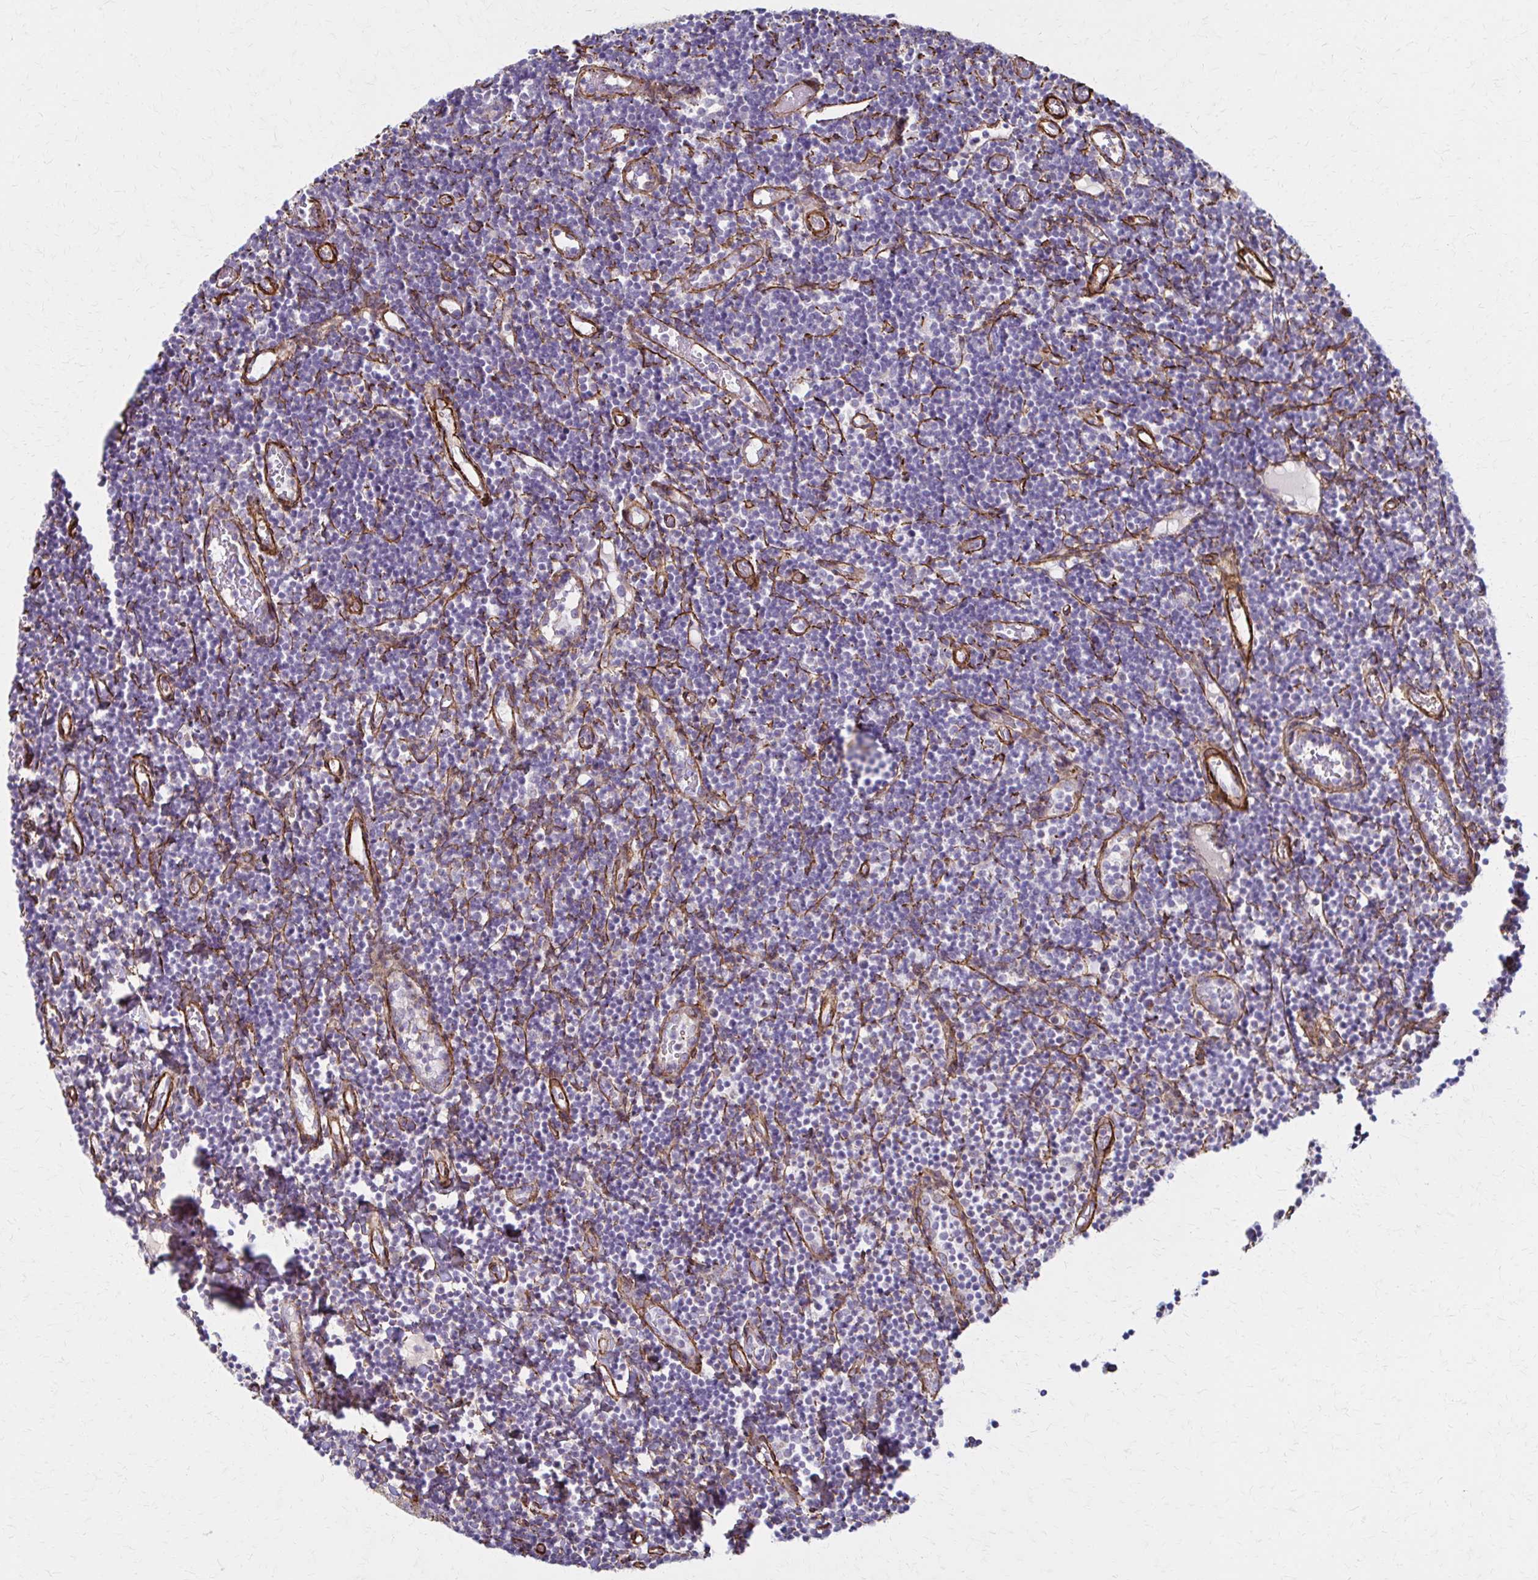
{"staining": {"intensity": "negative", "quantity": "none", "location": "none"}, "tissue": "tonsil", "cell_type": "Germinal center cells", "image_type": "normal", "snomed": [{"axis": "morphology", "description": "Normal tissue, NOS"}, {"axis": "topography", "description": "Tonsil"}], "caption": "DAB (3,3'-diaminobenzidine) immunohistochemical staining of unremarkable human tonsil reveals no significant positivity in germinal center cells.", "gene": "TIMMDC1", "patient": {"sex": "female", "age": 10}}